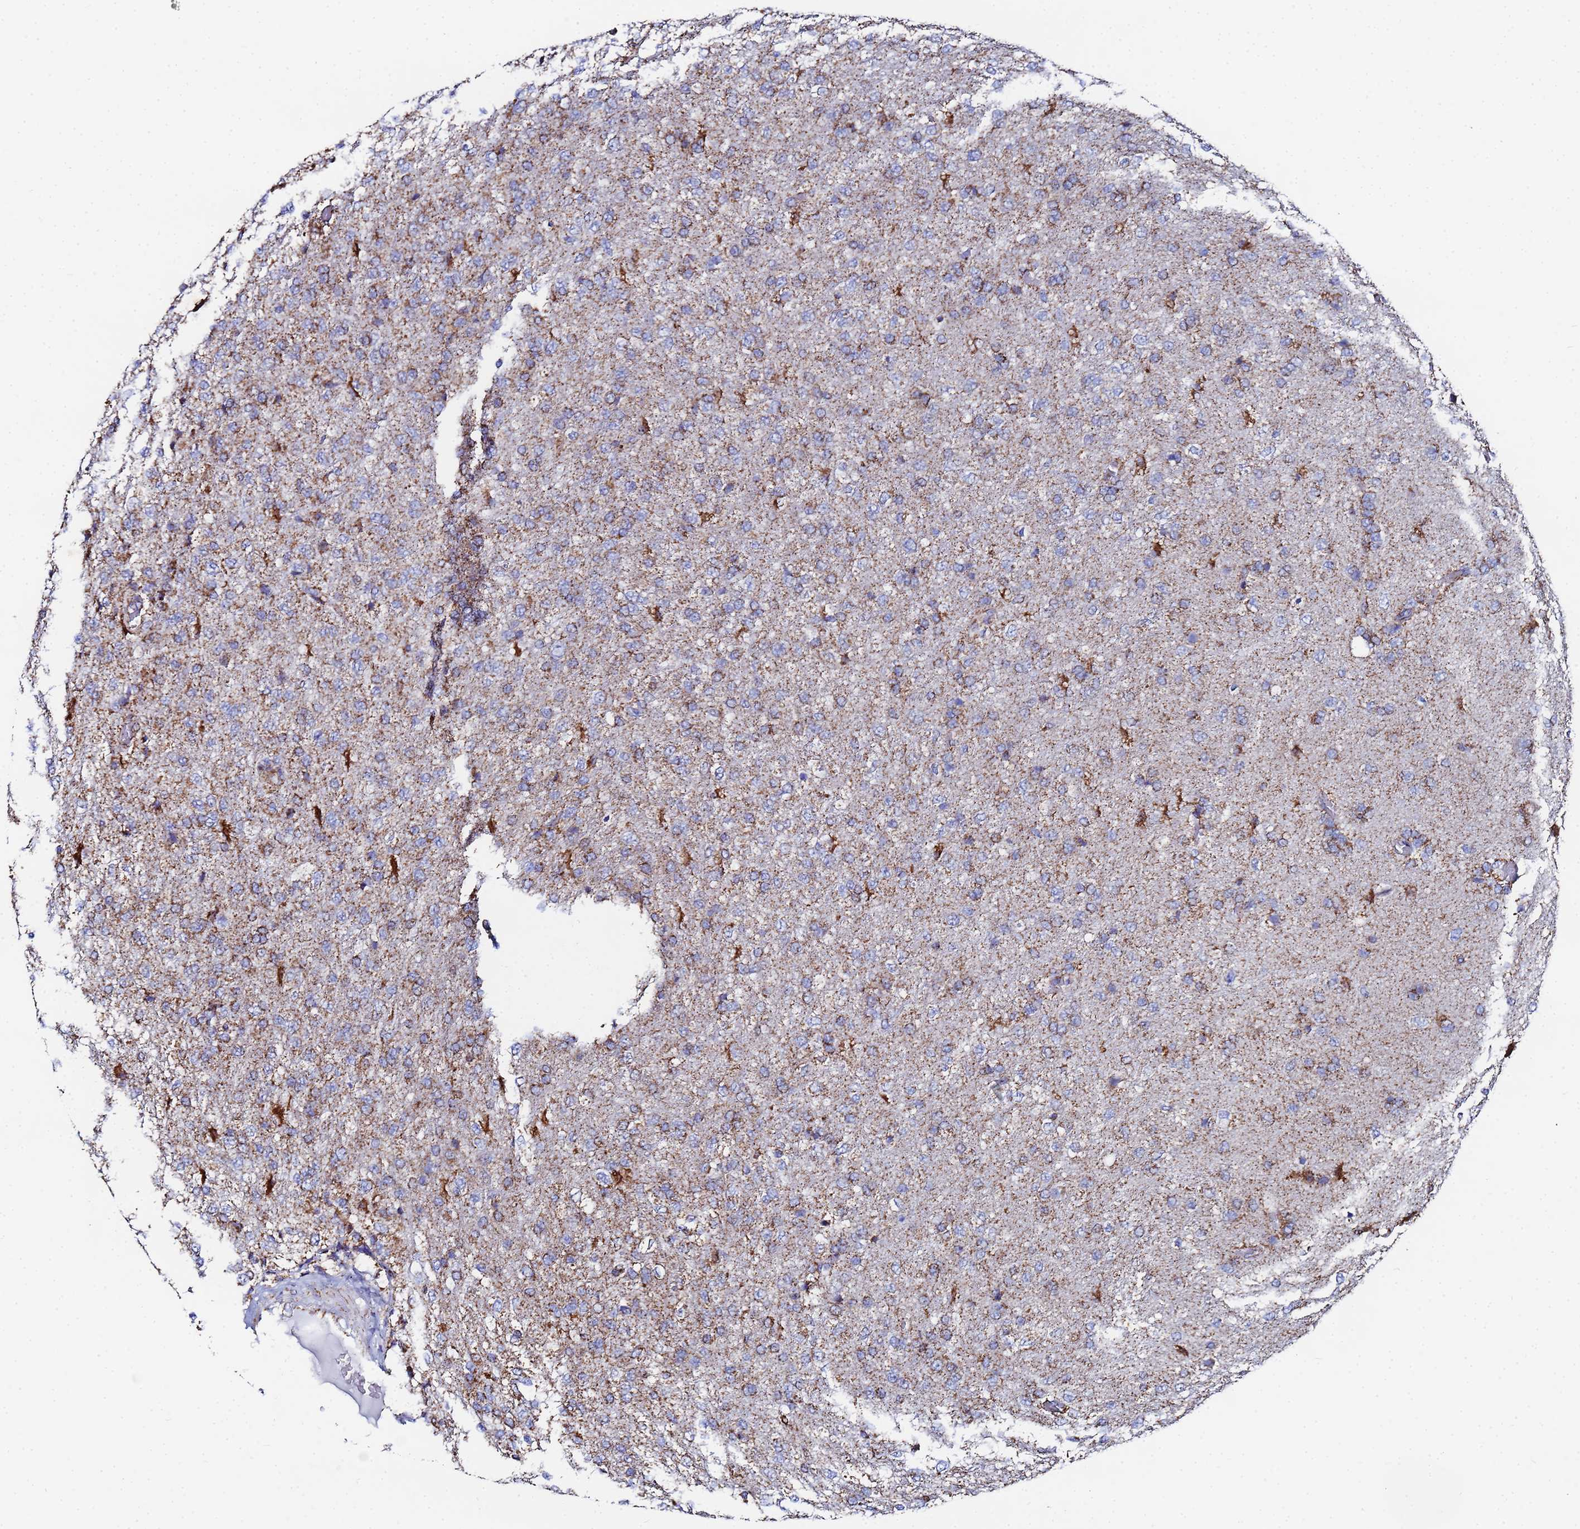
{"staining": {"intensity": "weak", "quantity": "<25%", "location": "cytoplasmic/membranous"}, "tissue": "glioma", "cell_type": "Tumor cells", "image_type": "cancer", "snomed": [{"axis": "morphology", "description": "Glioma, malignant, High grade"}, {"axis": "topography", "description": "Brain"}], "caption": "Protein analysis of malignant glioma (high-grade) displays no significant expression in tumor cells.", "gene": "GLUD1", "patient": {"sex": "female", "age": 74}}